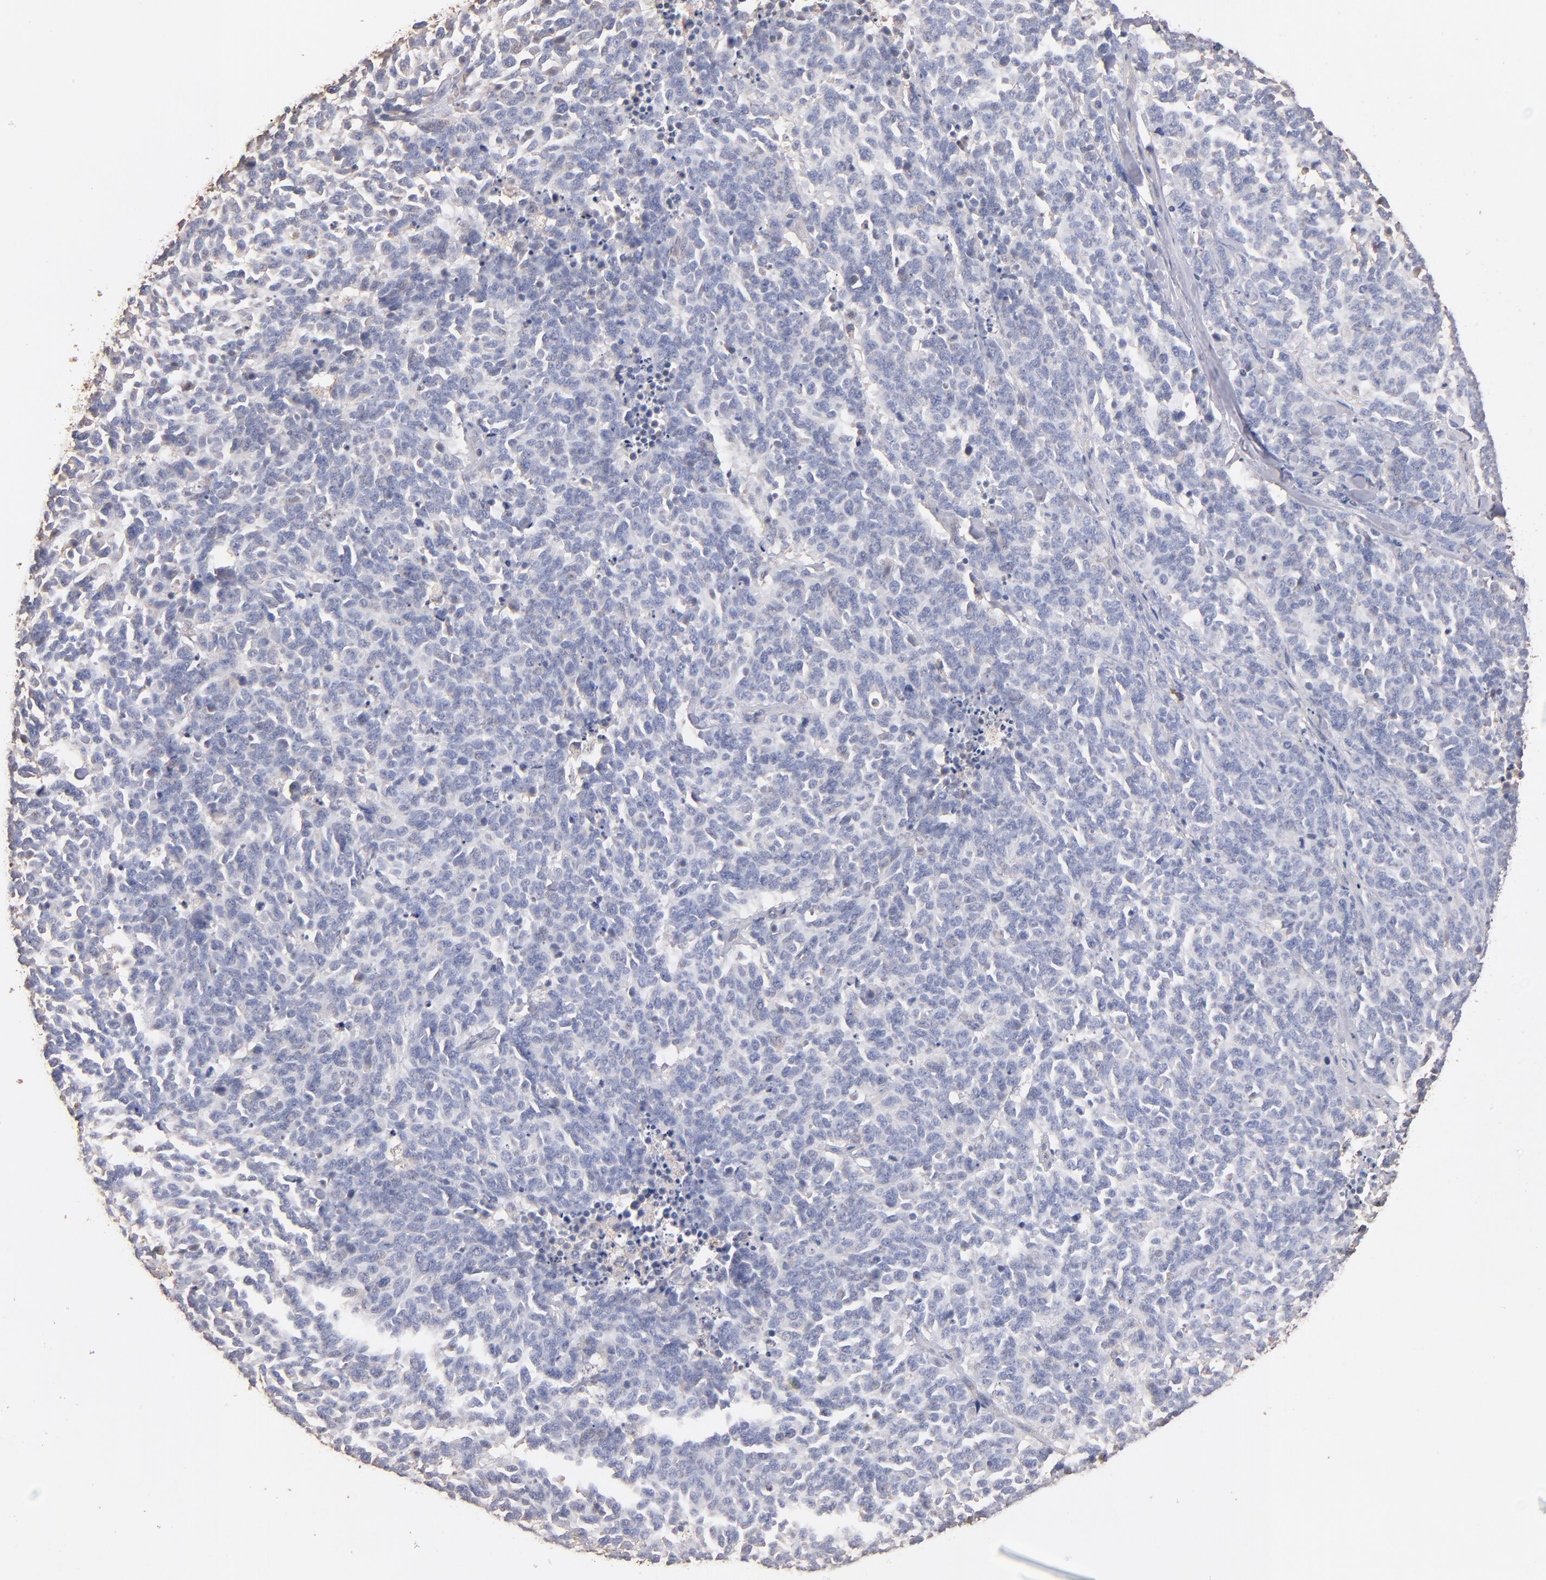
{"staining": {"intensity": "negative", "quantity": "none", "location": "none"}, "tissue": "lung cancer", "cell_type": "Tumor cells", "image_type": "cancer", "snomed": [{"axis": "morphology", "description": "Neoplasm, malignant, NOS"}, {"axis": "topography", "description": "Lung"}], "caption": "A histopathology image of human neoplasm (malignant) (lung) is negative for staining in tumor cells.", "gene": "RO60", "patient": {"sex": "female", "age": 58}}